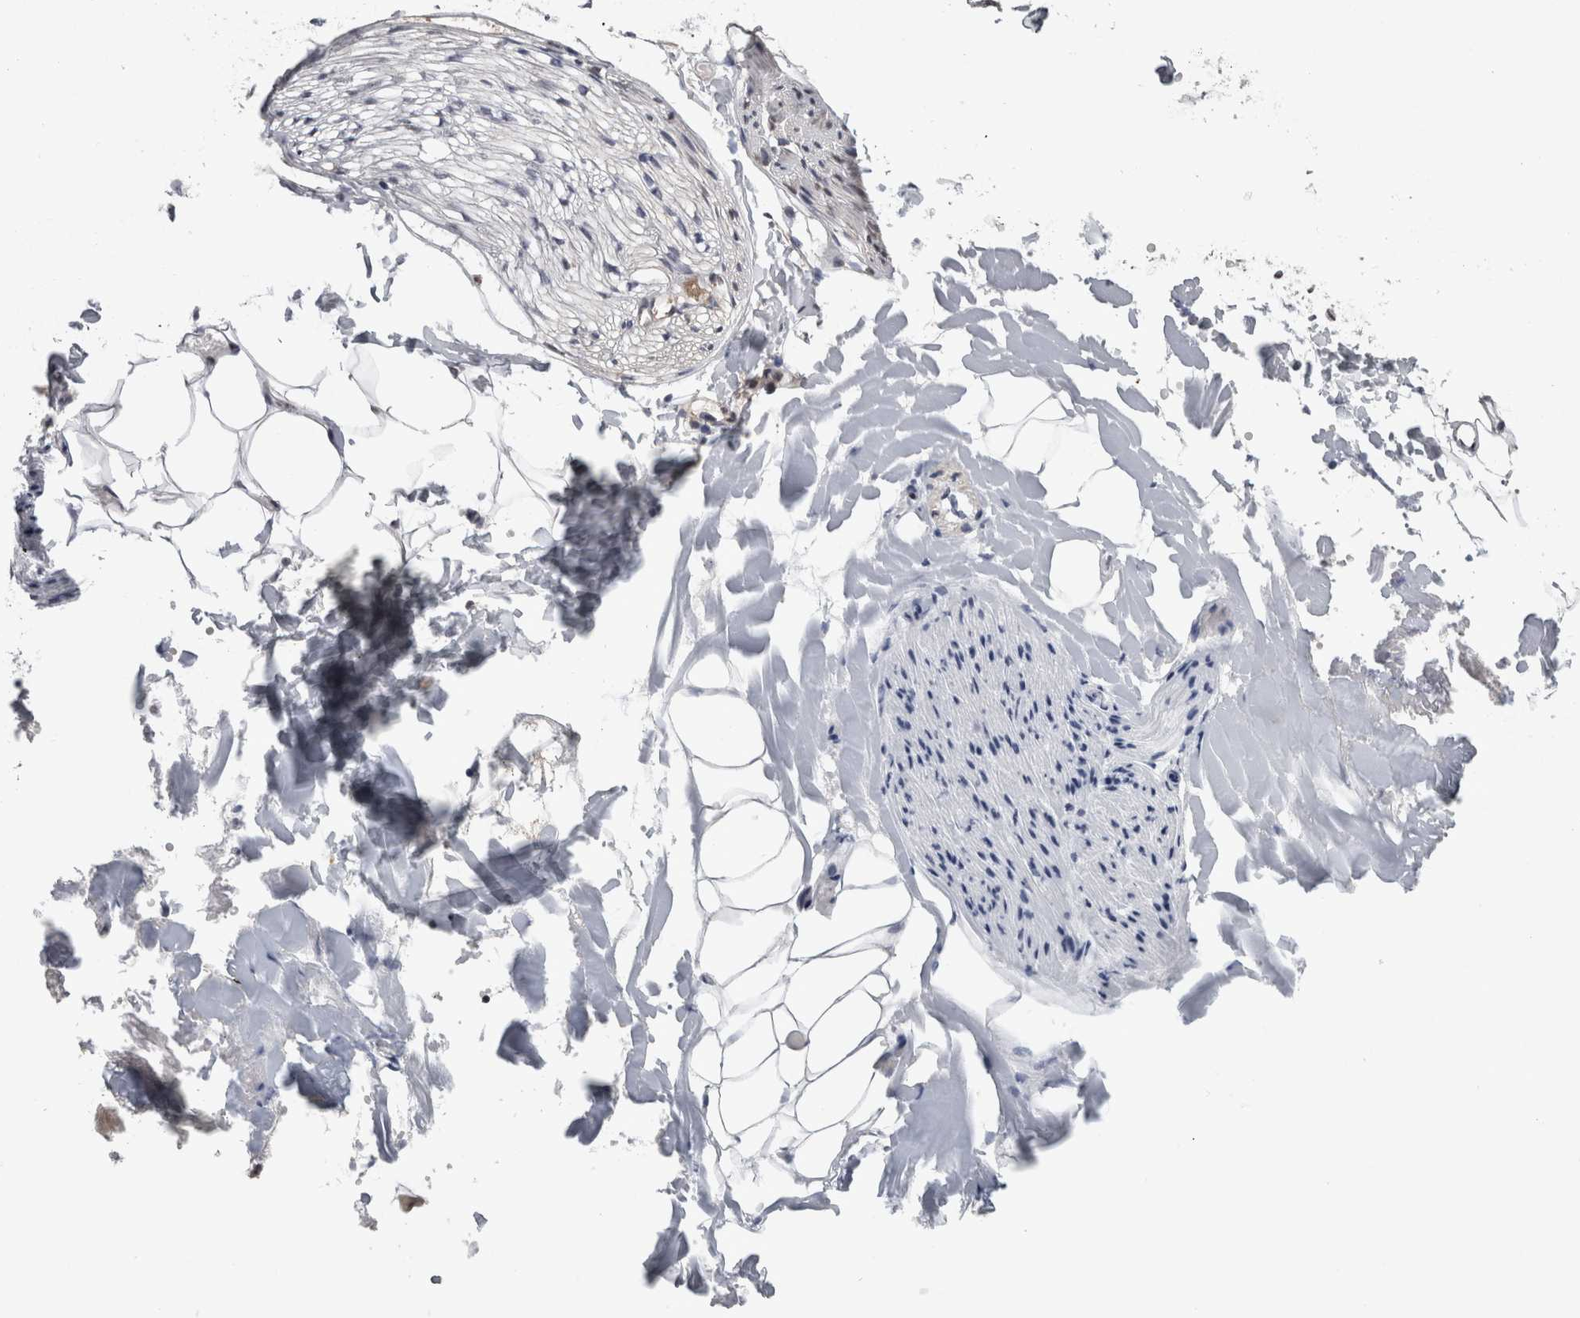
{"staining": {"intensity": "weak", "quantity": ">75%", "location": "nuclear"}, "tissue": "adipose tissue", "cell_type": "Adipocytes", "image_type": "normal", "snomed": [{"axis": "morphology", "description": "Normal tissue, NOS"}, {"axis": "morphology", "description": "Adenocarcinoma, NOS"}, {"axis": "topography", "description": "Smooth muscle"}, {"axis": "topography", "description": "Colon"}], "caption": "Immunohistochemistry (IHC) histopathology image of unremarkable human adipose tissue stained for a protein (brown), which shows low levels of weak nuclear positivity in about >75% of adipocytes.", "gene": "TDRD7", "patient": {"sex": "male", "age": 14}}